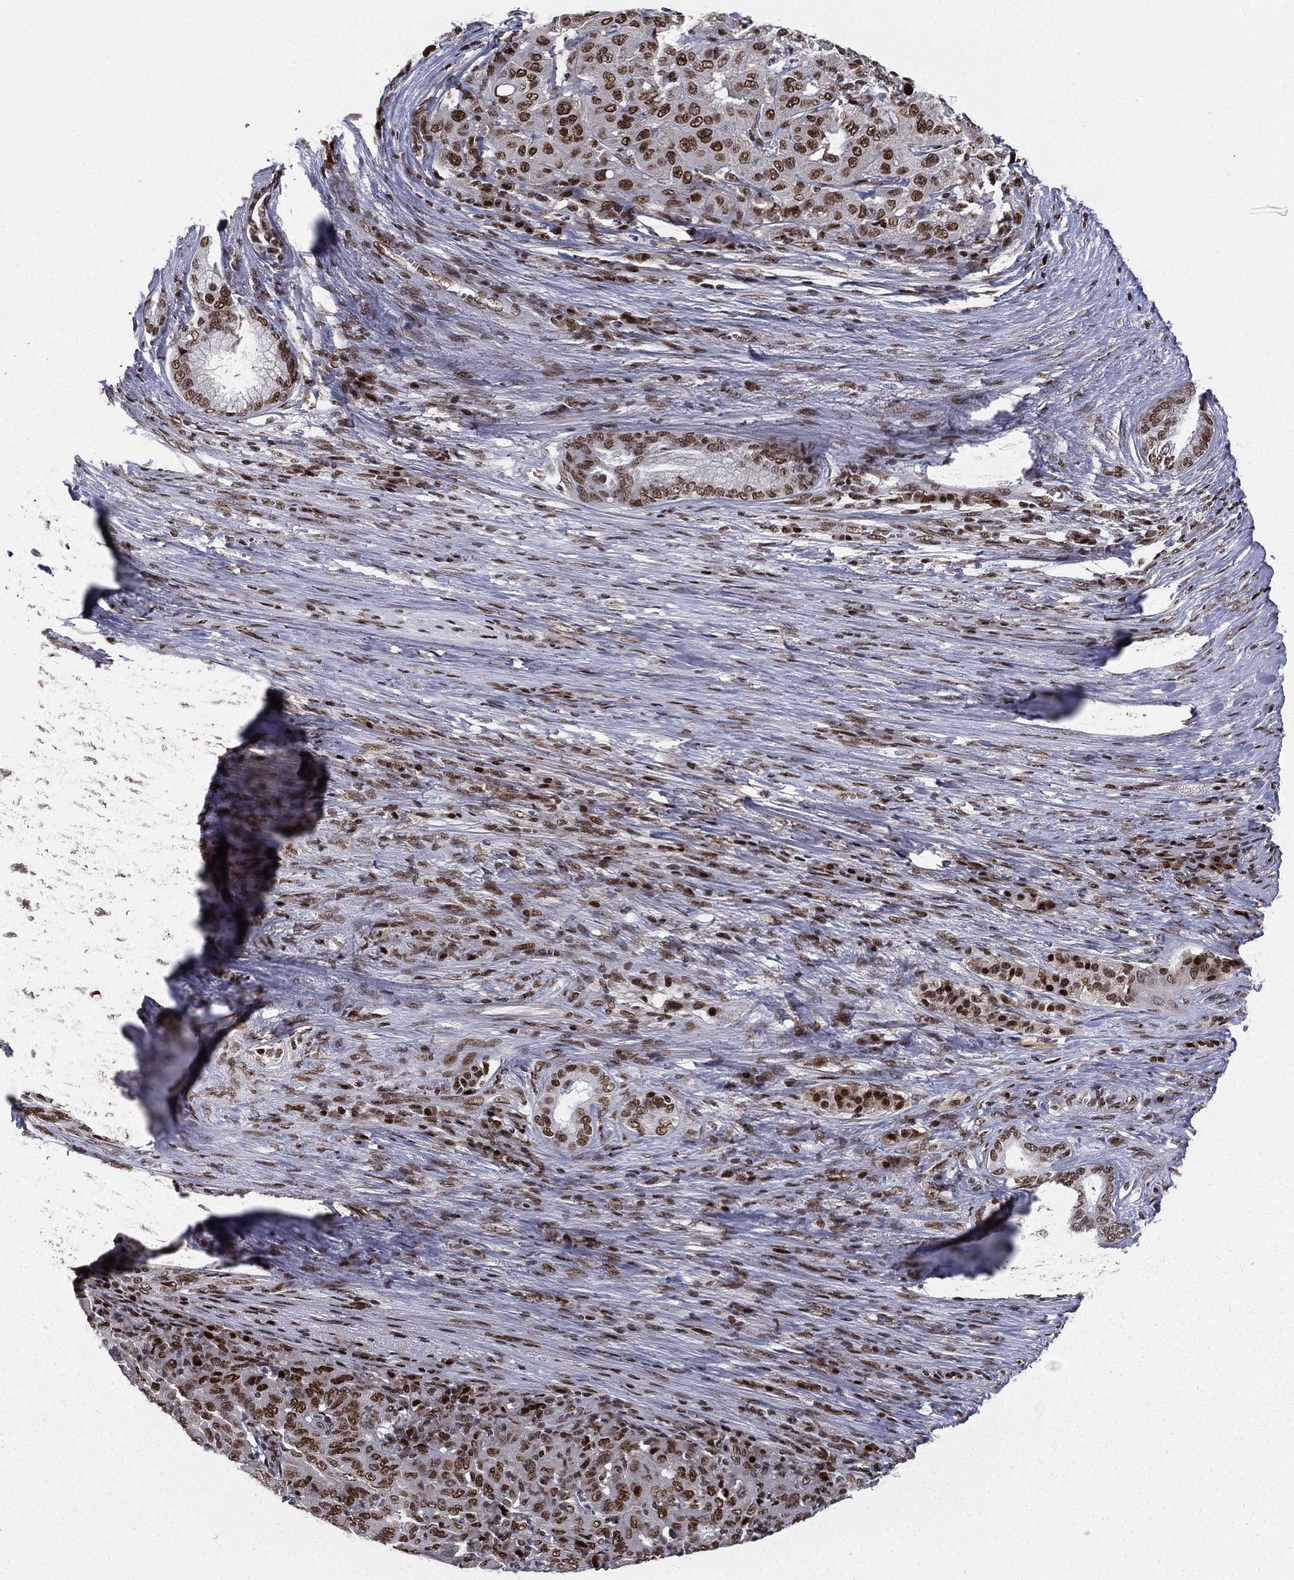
{"staining": {"intensity": "strong", "quantity": ">75%", "location": "nuclear"}, "tissue": "pancreatic cancer", "cell_type": "Tumor cells", "image_type": "cancer", "snomed": [{"axis": "morphology", "description": "Adenocarcinoma, NOS"}, {"axis": "topography", "description": "Pancreas"}], "caption": "The histopathology image reveals a brown stain indicating the presence of a protein in the nuclear of tumor cells in pancreatic adenocarcinoma. (IHC, brightfield microscopy, high magnification).", "gene": "RTF1", "patient": {"sex": "male", "age": 63}}